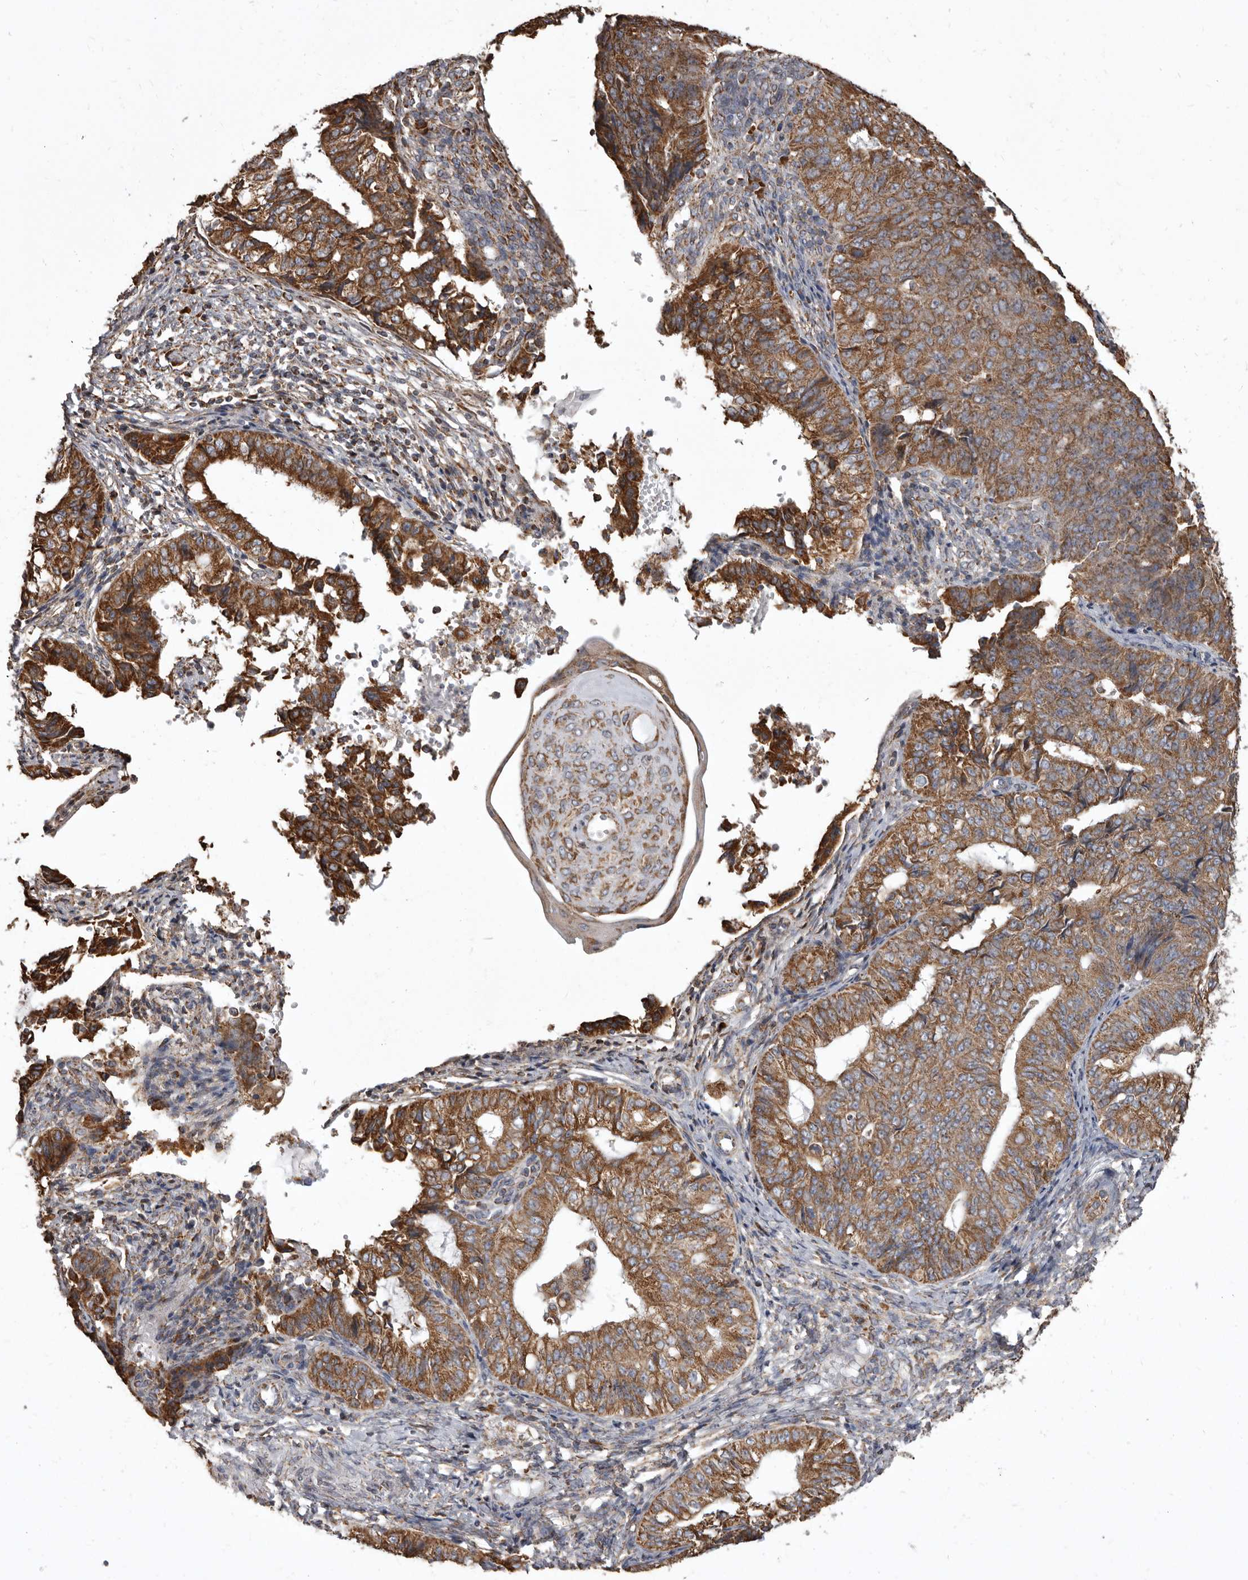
{"staining": {"intensity": "moderate", "quantity": ">75%", "location": "cytoplasmic/membranous"}, "tissue": "endometrial cancer", "cell_type": "Tumor cells", "image_type": "cancer", "snomed": [{"axis": "morphology", "description": "Adenocarcinoma, NOS"}, {"axis": "topography", "description": "Endometrium"}], "caption": "The immunohistochemical stain labels moderate cytoplasmic/membranous positivity in tumor cells of endometrial cancer (adenocarcinoma) tissue. Nuclei are stained in blue.", "gene": "CDK5RAP3", "patient": {"sex": "female", "age": 32}}